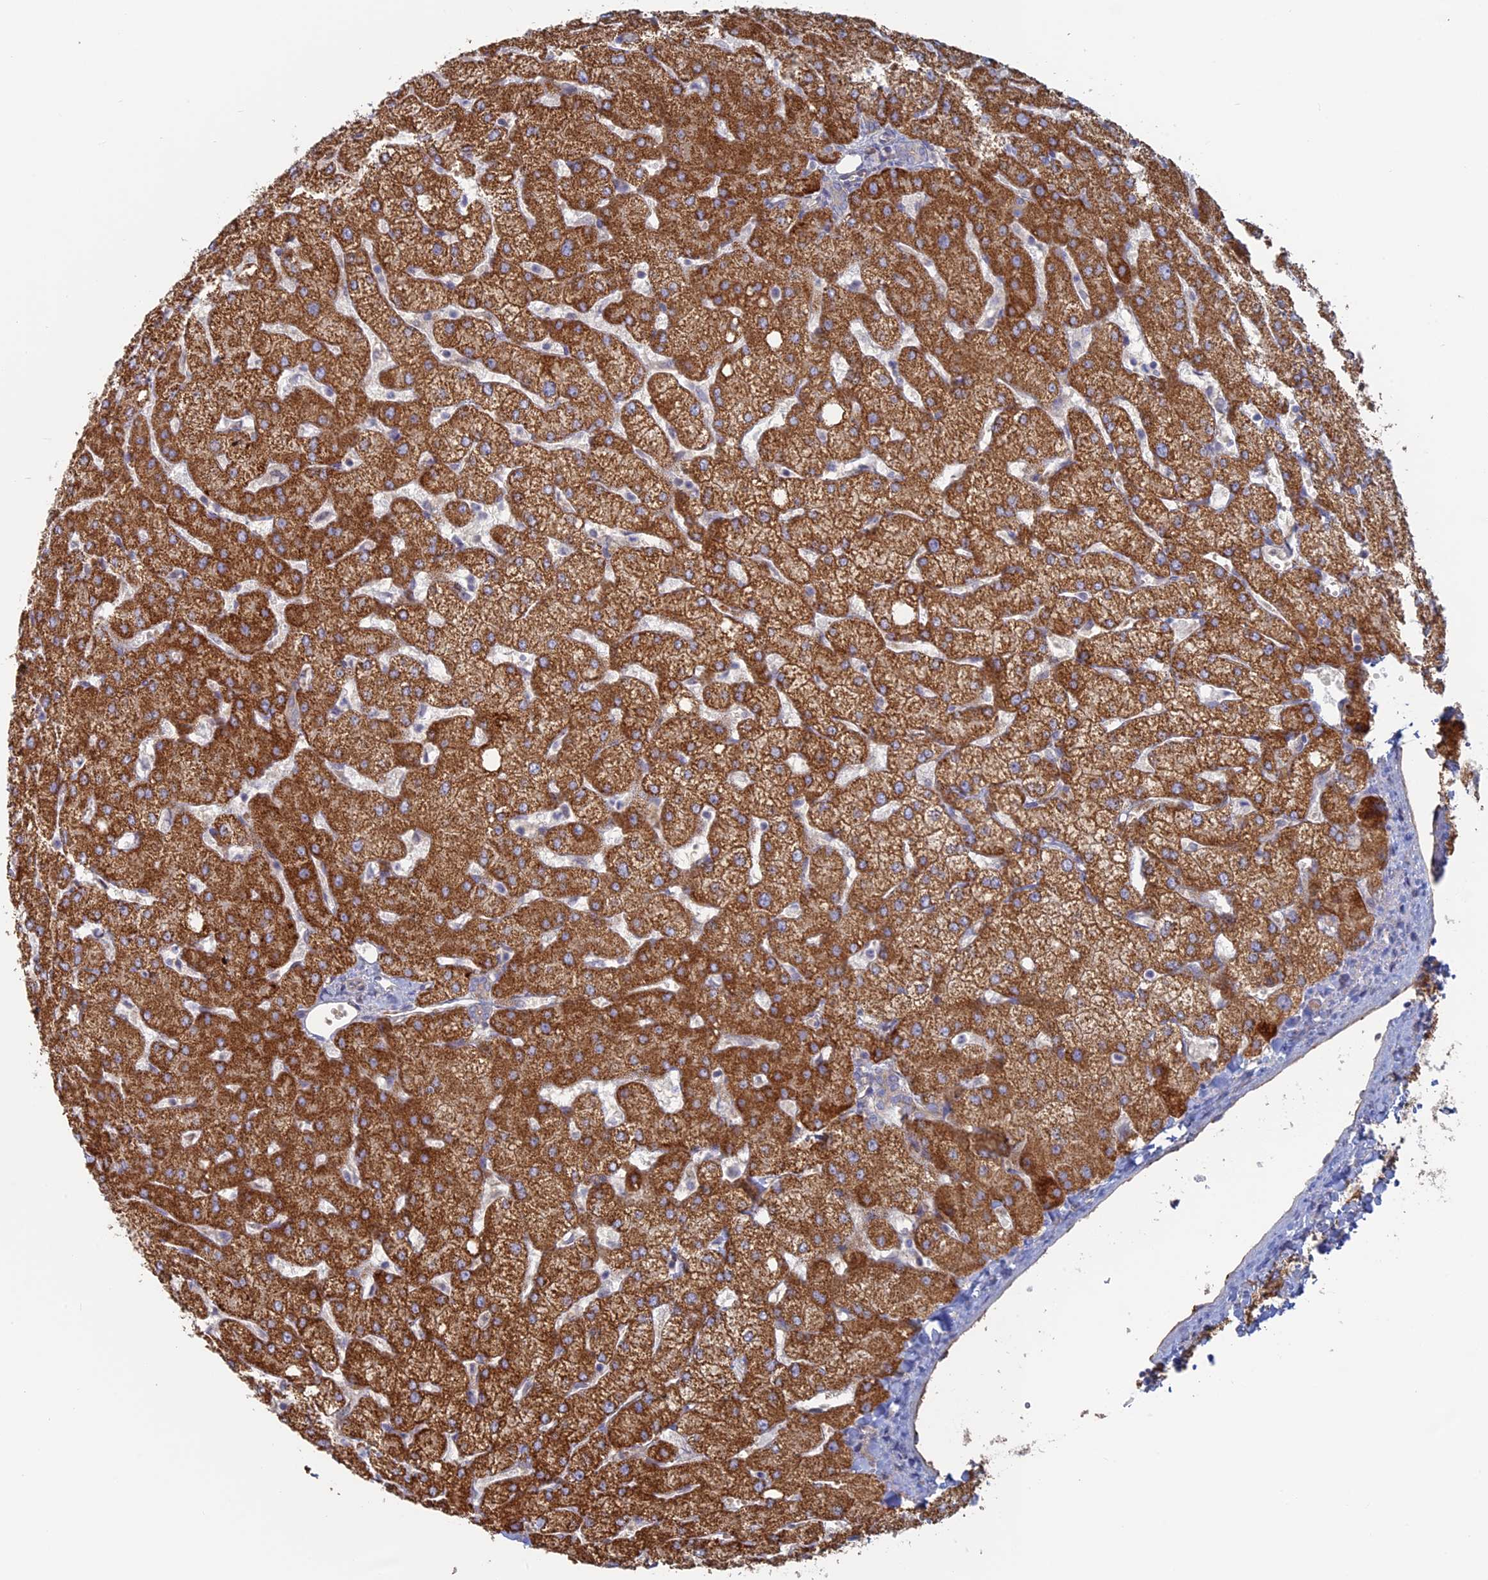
{"staining": {"intensity": "negative", "quantity": "none", "location": "none"}, "tissue": "liver", "cell_type": "Cholangiocytes", "image_type": "normal", "snomed": [{"axis": "morphology", "description": "Normal tissue, NOS"}, {"axis": "topography", "description": "Liver"}], "caption": "Immunohistochemistry of benign liver demonstrates no staining in cholangiocytes. (DAB (3,3'-diaminobenzidine) IHC with hematoxylin counter stain).", "gene": "TBC1D30", "patient": {"sex": "female", "age": 54}}